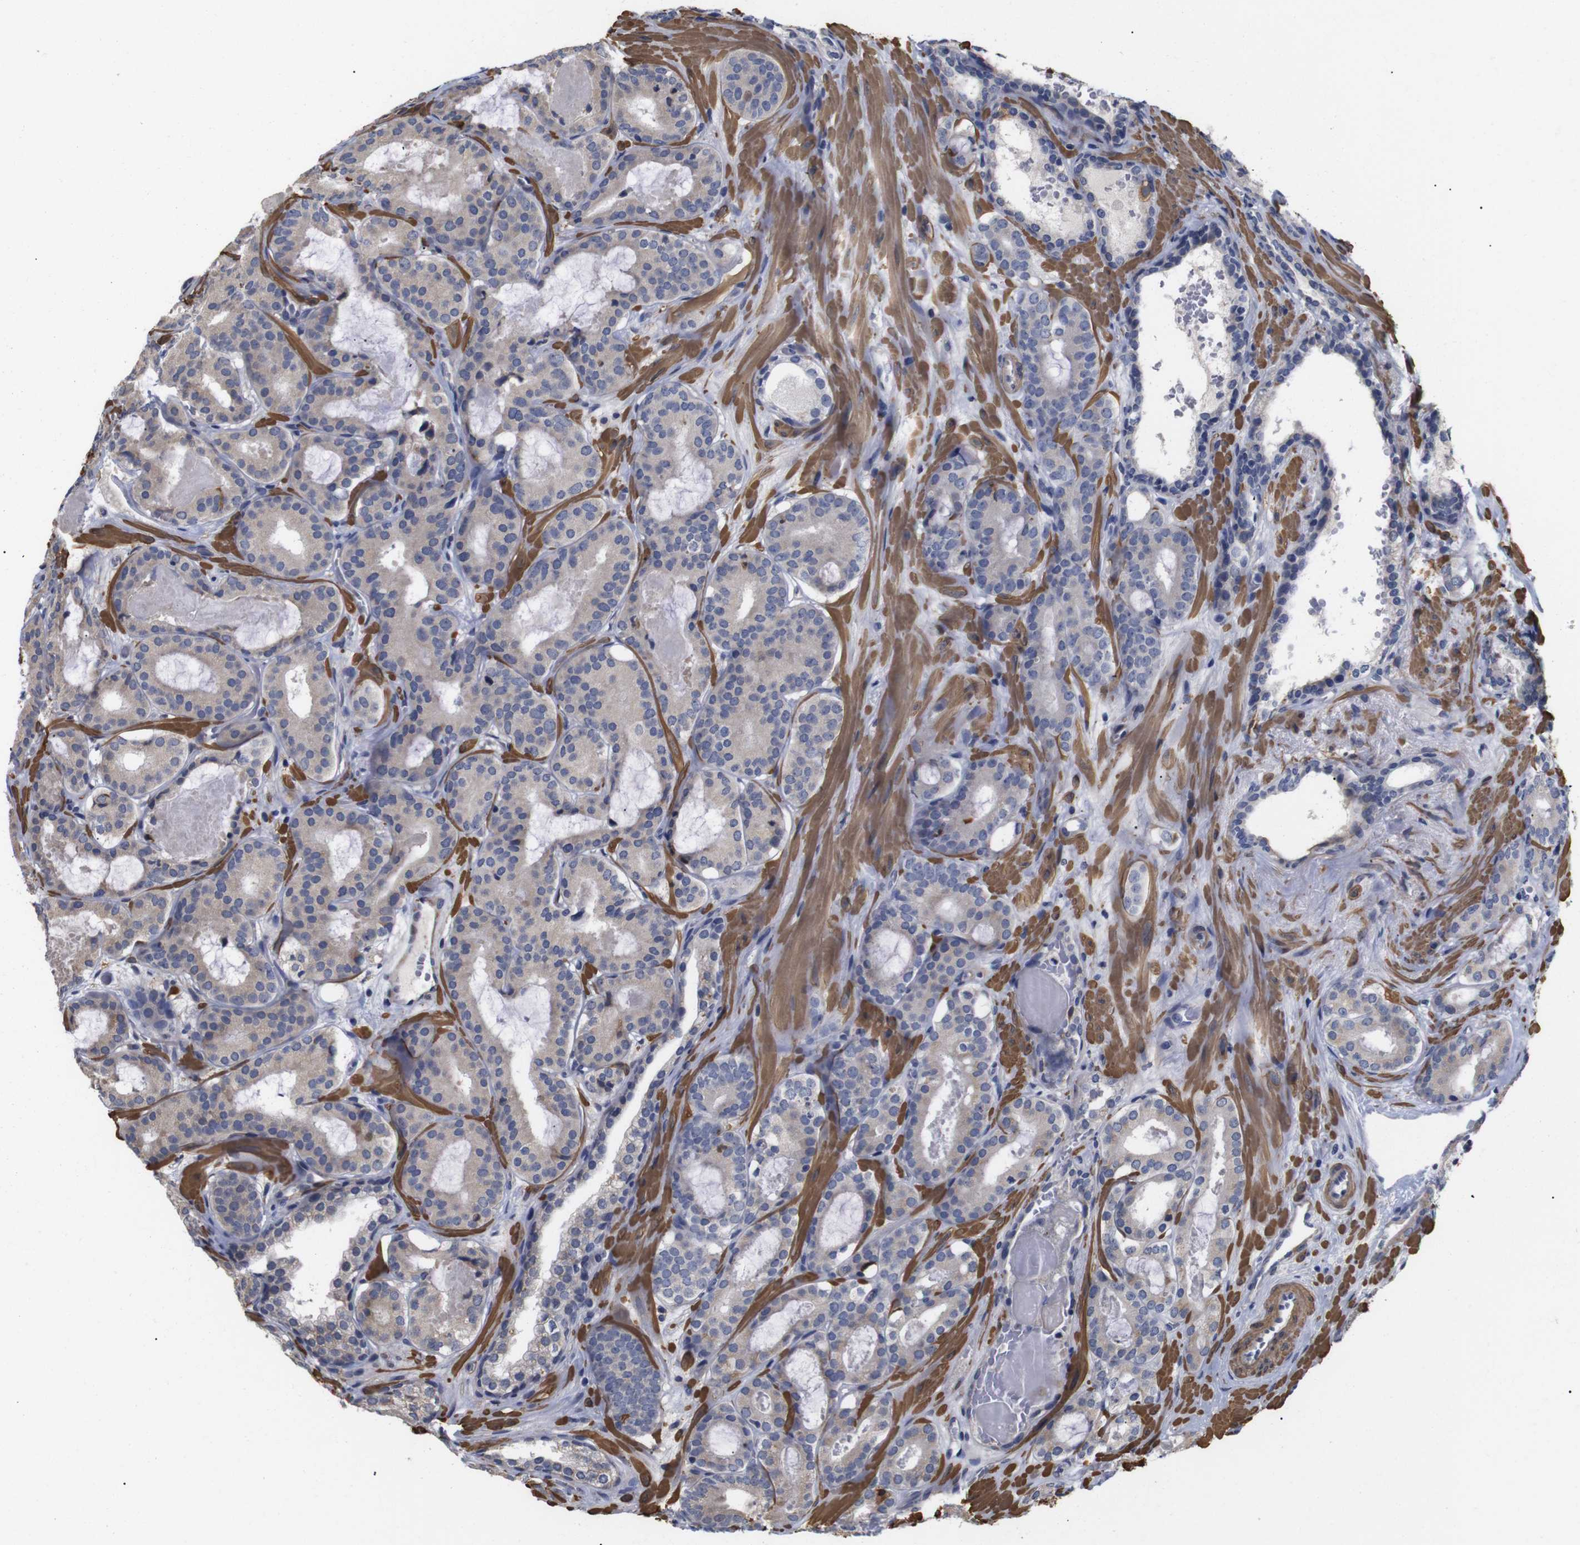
{"staining": {"intensity": "weak", "quantity": "25%-75%", "location": "cytoplasmic/membranous"}, "tissue": "prostate cancer", "cell_type": "Tumor cells", "image_type": "cancer", "snomed": [{"axis": "morphology", "description": "Adenocarcinoma, High grade"}, {"axis": "topography", "description": "Prostate"}], "caption": "This histopathology image exhibits immunohistochemistry staining of human prostate cancer, with low weak cytoplasmic/membranous expression in approximately 25%-75% of tumor cells.", "gene": "PDLIM5", "patient": {"sex": "male", "age": 60}}